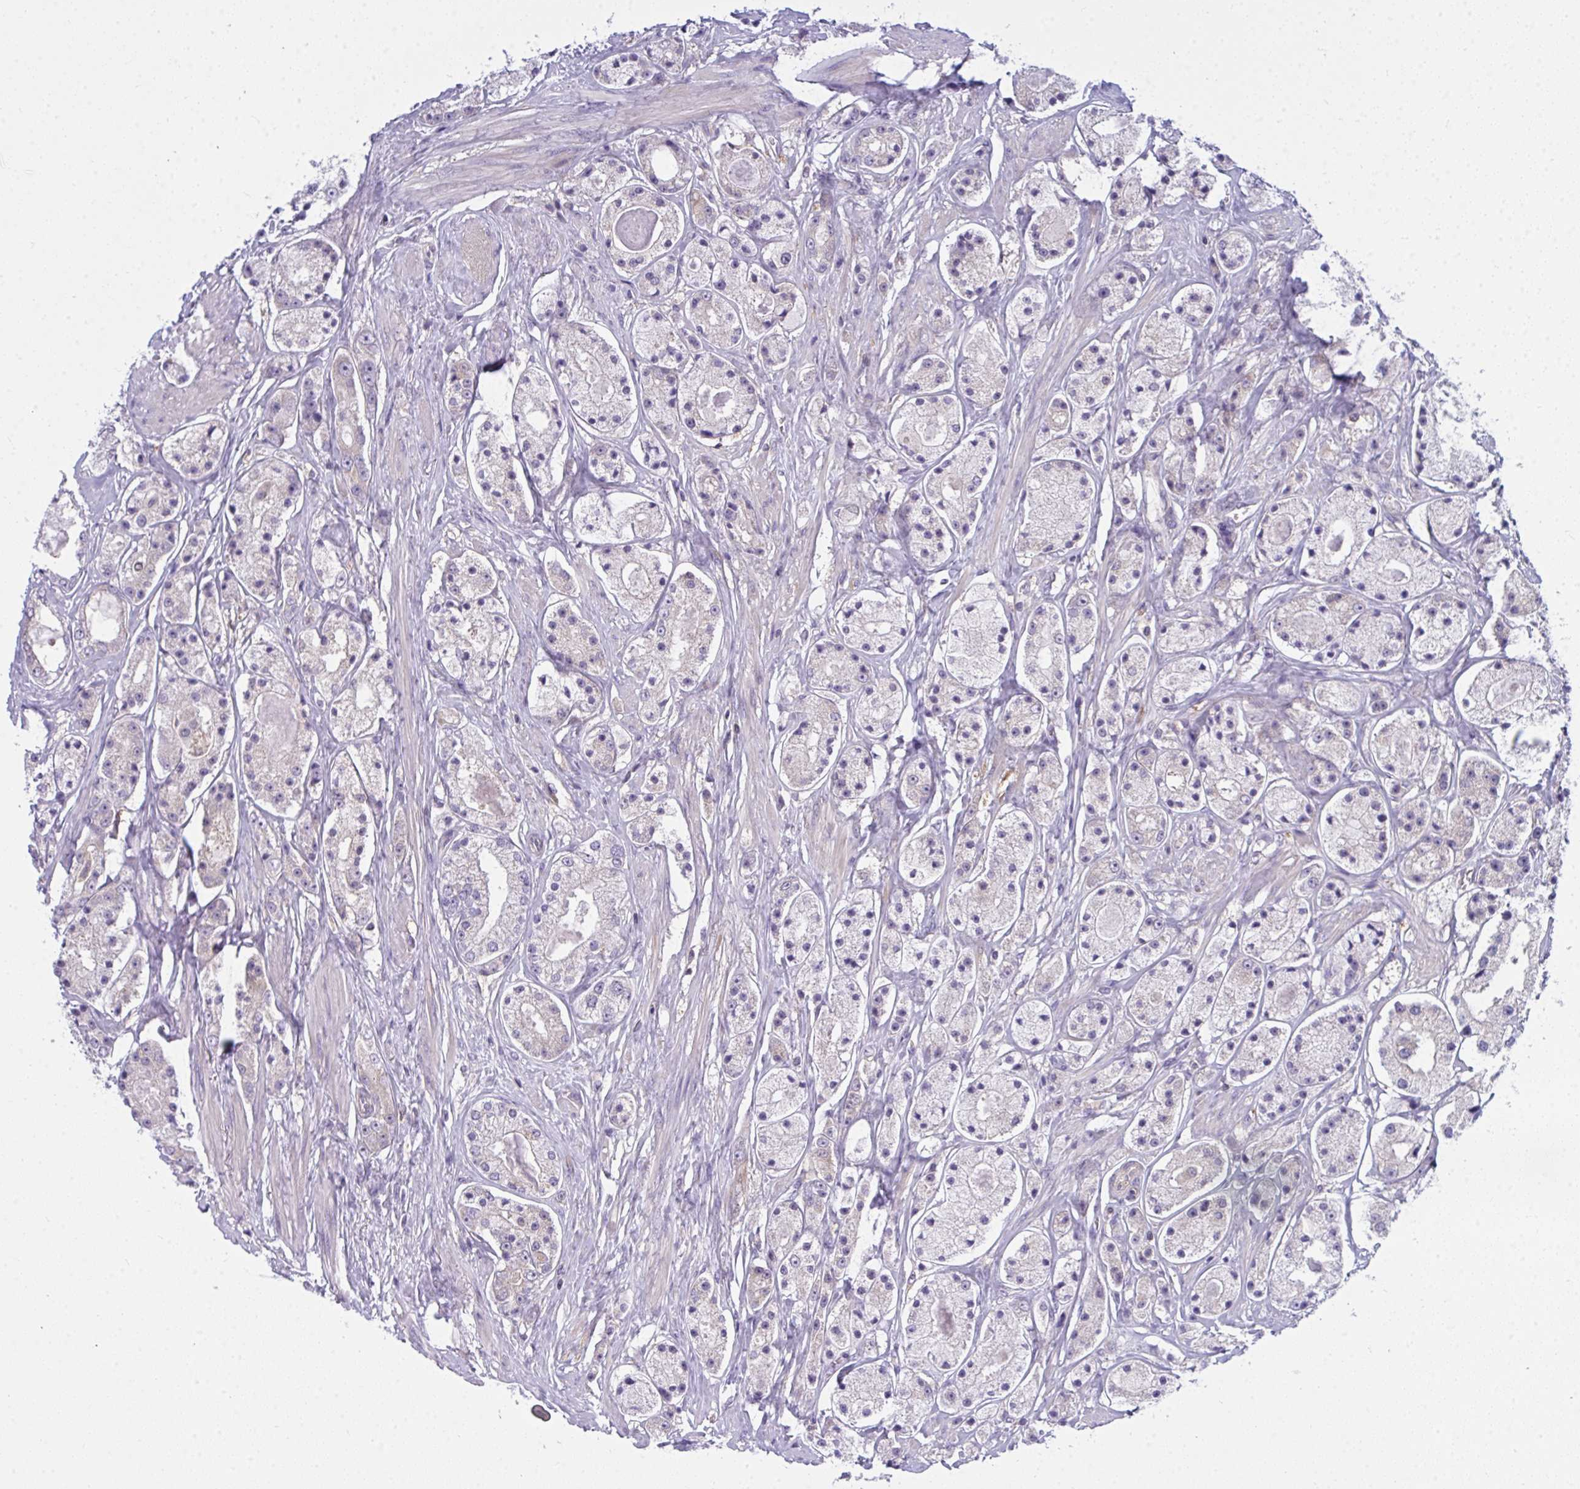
{"staining": {"intensity": "negative", "quantity": "none", "location": "none"}, "tissue": "prostate cancer", "cell_type": "Tumor cells", "image_type": "cancer", "snomed": [{"axis": "morphology", "description": "Adenocarcinoma, High grade"}, {"axis": "topography", "description": "Prostate"}], "caption": "Immunohistochemistry photomicrograph of neoplastic tissue: human prostate cancer stained with DAB (3,3'-diaminobenzidine) displays no significant protein positivity in tumor cells. Brightfield microscopy of immunohistochemistry (IHC) stained with DAB (brown) and hematoxylin (blue), captured at high magnification.", "gene": "SLC30A6", "patient": {"sex": "male", "age": 67}}